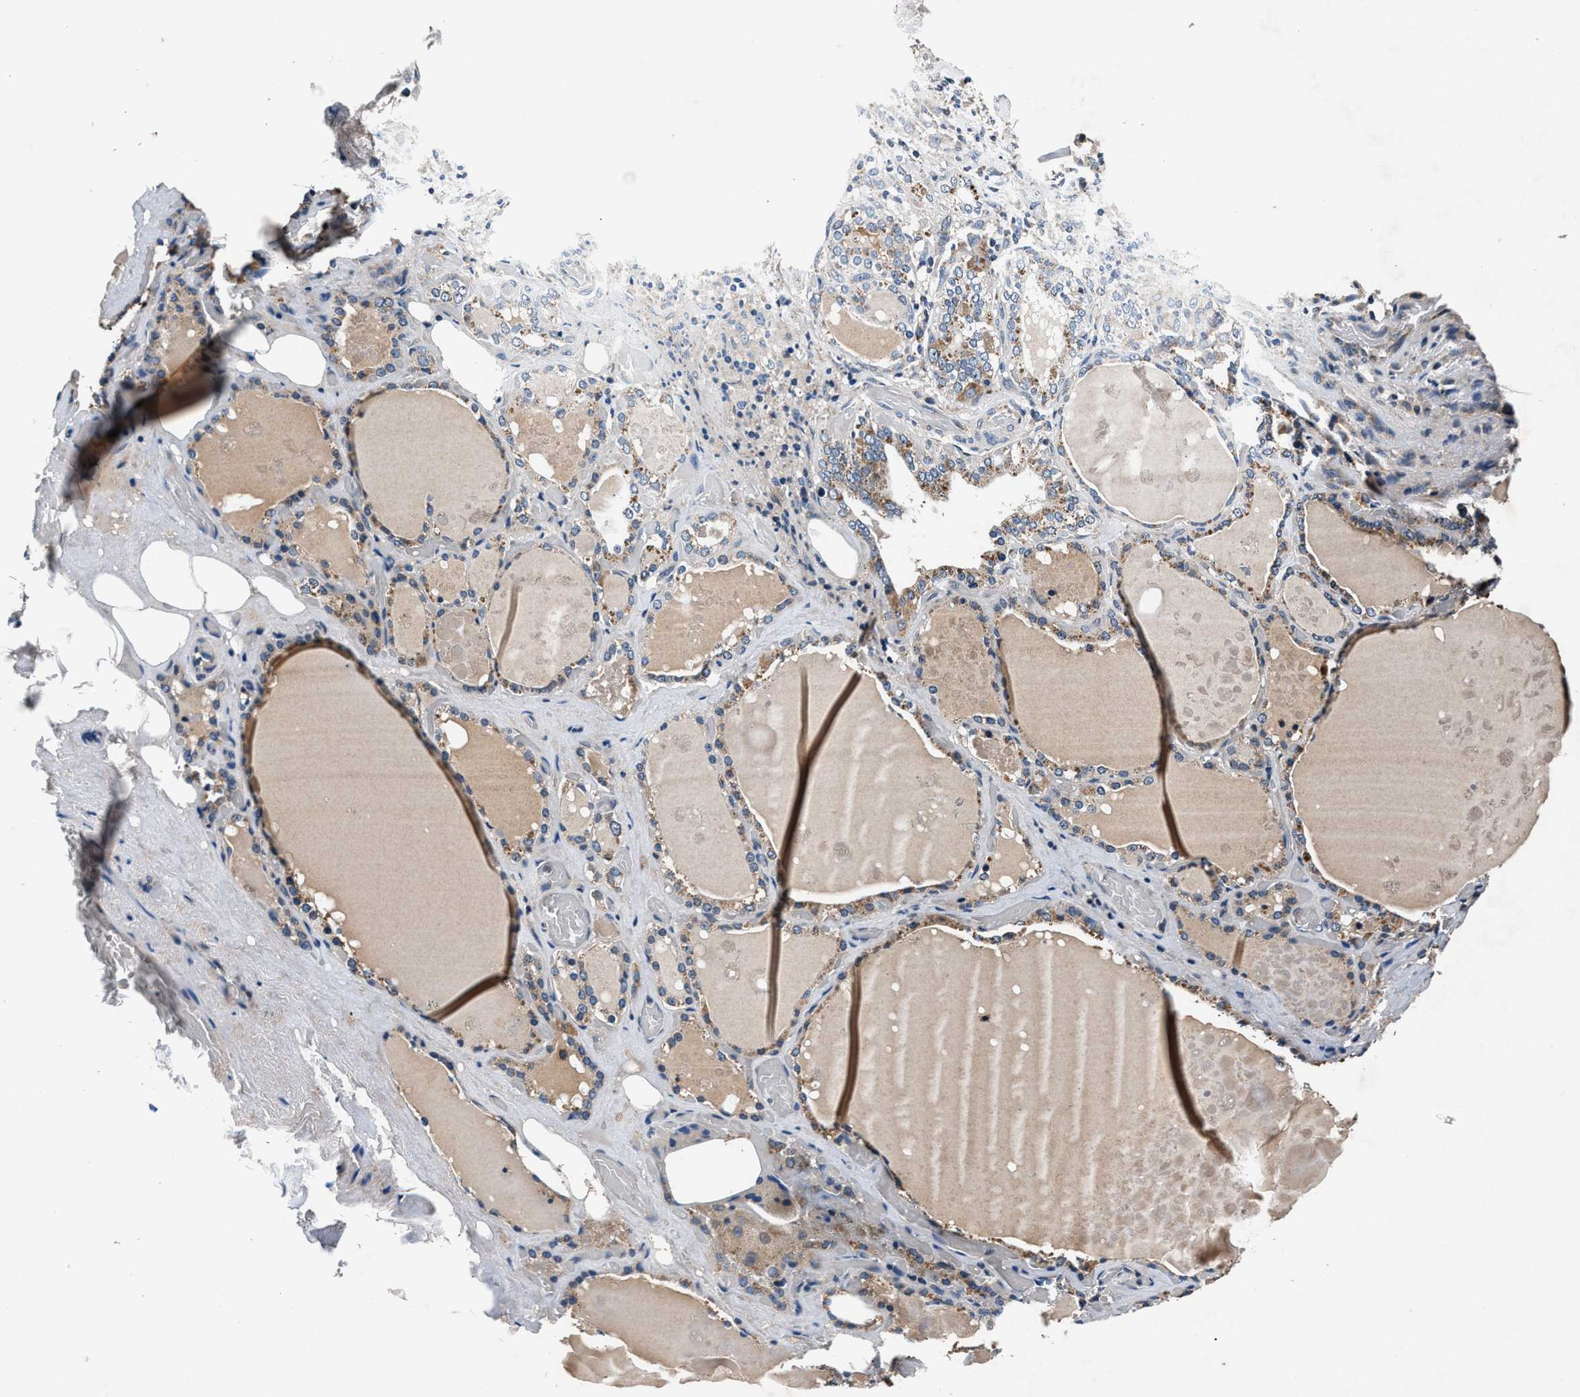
{"staining": {"intensity": "moderate", "quantity": ">75%", "location": "cytoplasmic/membranous"}, "tissue": "thyroid gland", "cell_type": "Glandular cells", "image_type": "normal", "snomed": [{"axis": "morphology", "description": "Normal tissue, NOS"}, {"axis": "topography", "description": "Thyroid gland"}], "caption": "A photomicrograph showing moderate cytoplasmic/membranous positivity in about >75% of glandular cells in benign thyroid gland, as visualized by brown immunohistochemical staining.", "gene": "IMMT", "patient": {"sex": "male", "age": 61}}